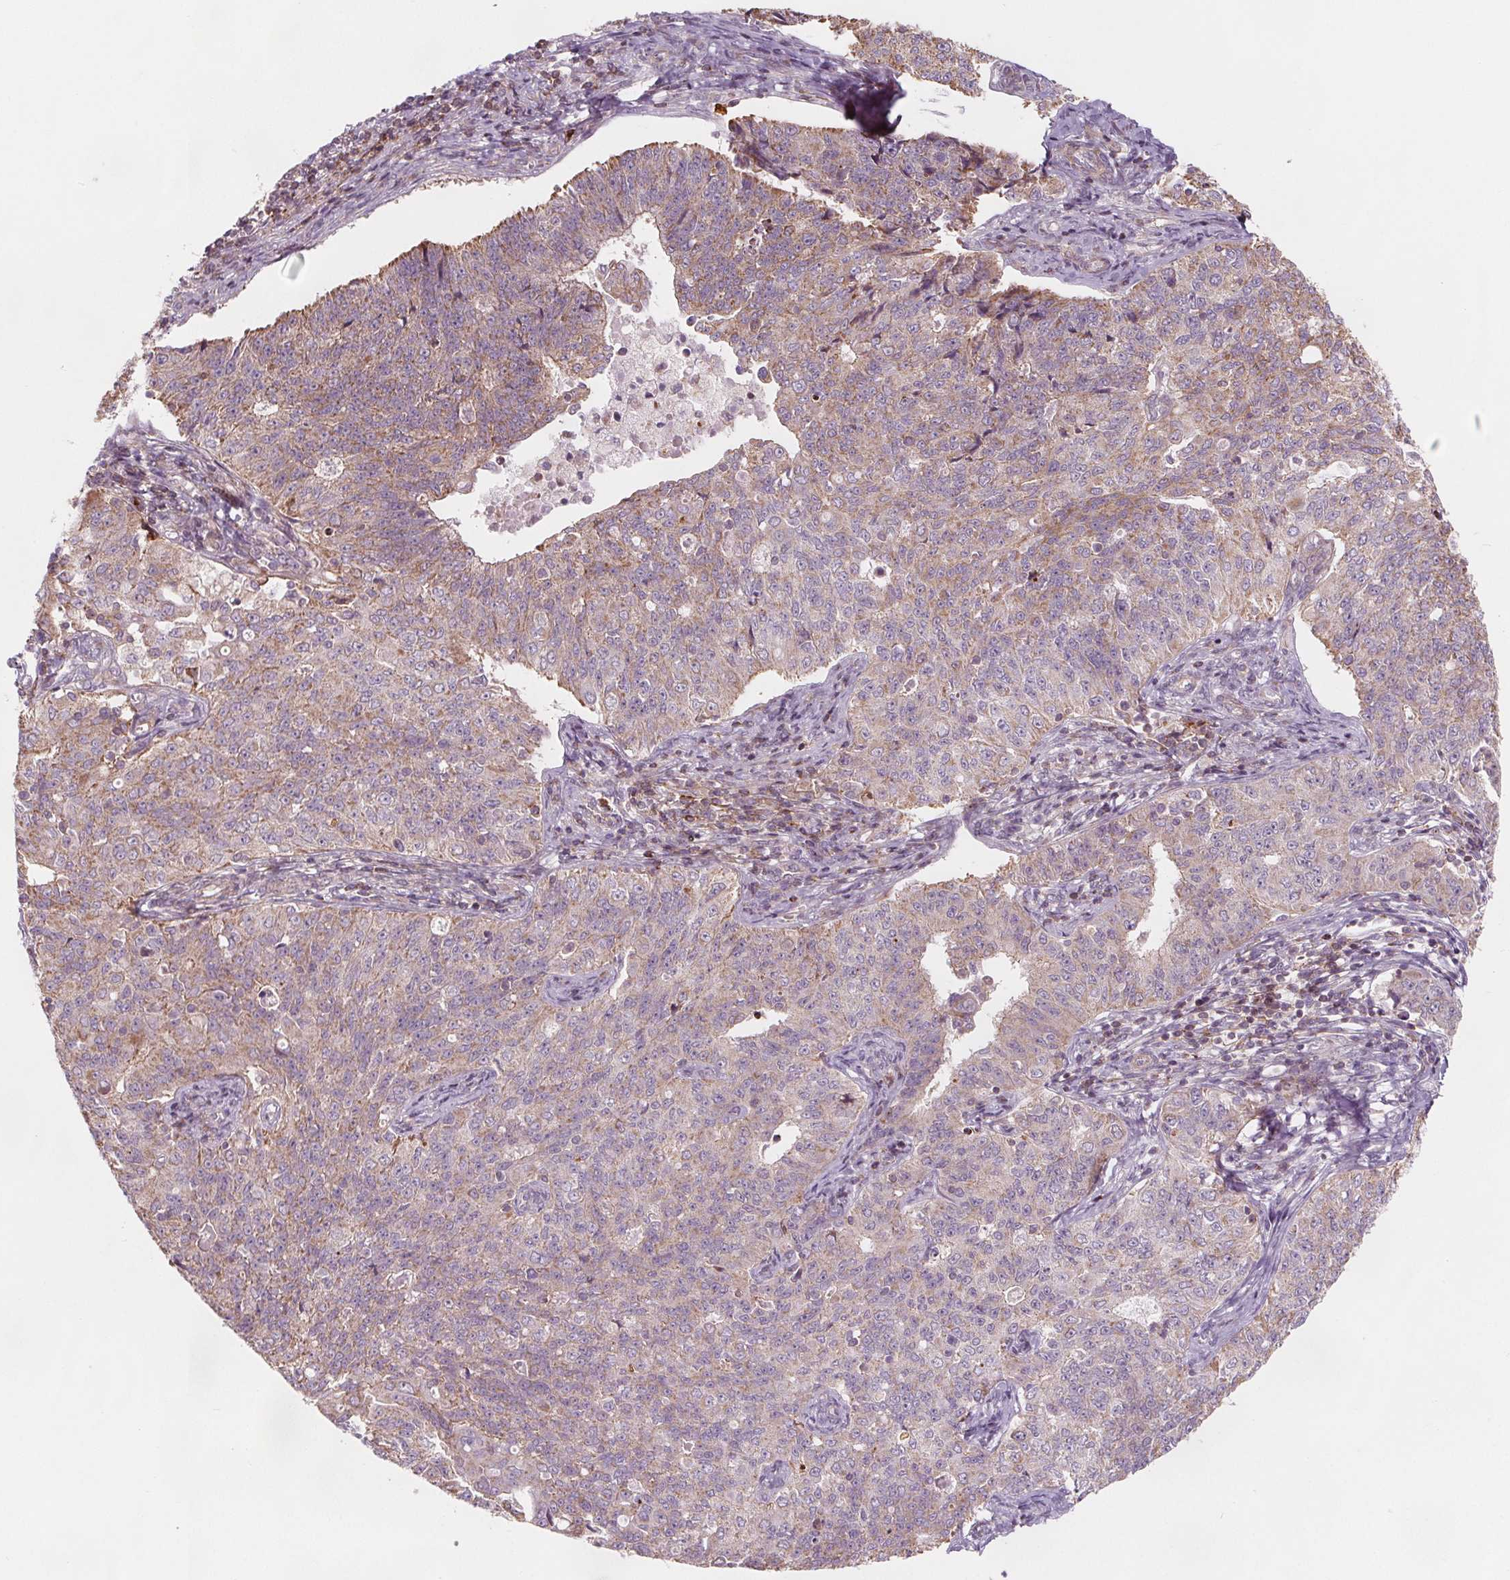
{"staining": {"intensity": "weak", "quantity": "25%-75%", "location": "cytoplasmic/membranous"}, "tissue": "endometrial cancer", "cell_type": "Tumor cells", "image_type": "cancer", "snomed": [{"axis": "morphology", "description": "Adenocarcinoma, NOS"}, {"axis": "topography", "description": "Endometrium"}], "caption": "The histopathology image shows immunohistochemical staining of endometrial cancer (adenocarcinoma). There is weak cytoplasmic/membranous positivity is present in approximately 25%-75% of tumor cells.", "gene": "ADAM33", "patient": {"sex": "female", "age": 43}}